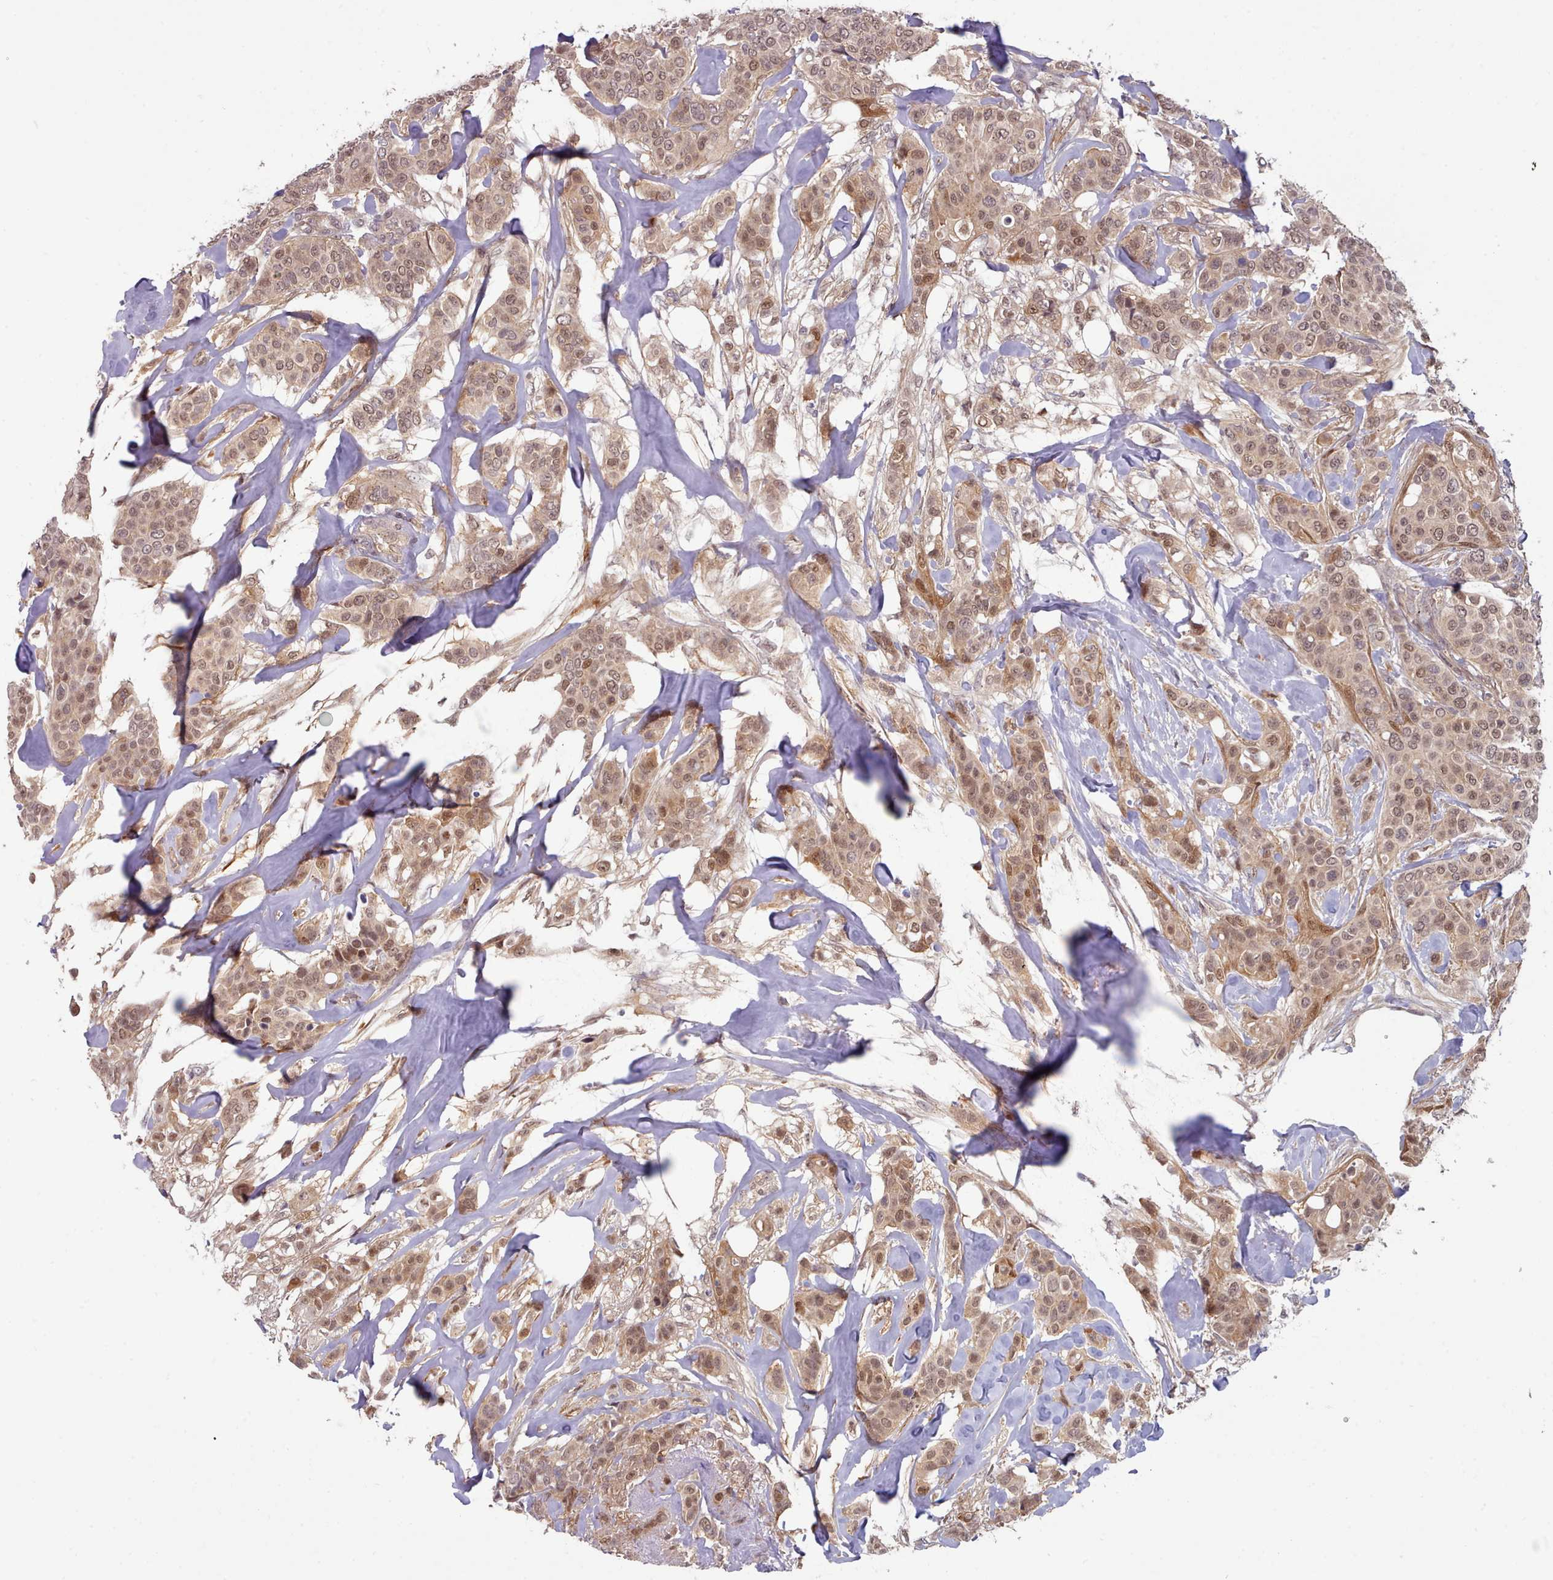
{"staining": {"intensity": "moderate", "quantity": ">75%", "location": "cytoplasmic/membranous,nuclear"}, "tissue": "breast cancer", "cell_type": "Tumor cells", "image_type": "cancer", "snomed": [{"axis": "morphology", "description": "Lobular carcinoma"}, {"axis": "topography", "description": "Breast"}], "caption": "This is an image of IHC staining of breast cancer, which shows moderate positivity in the cytoplasmic/membranous and nuclear of tumor cells.", "gene": "CES3", "patient": {"sex": "female", "age": 51}}